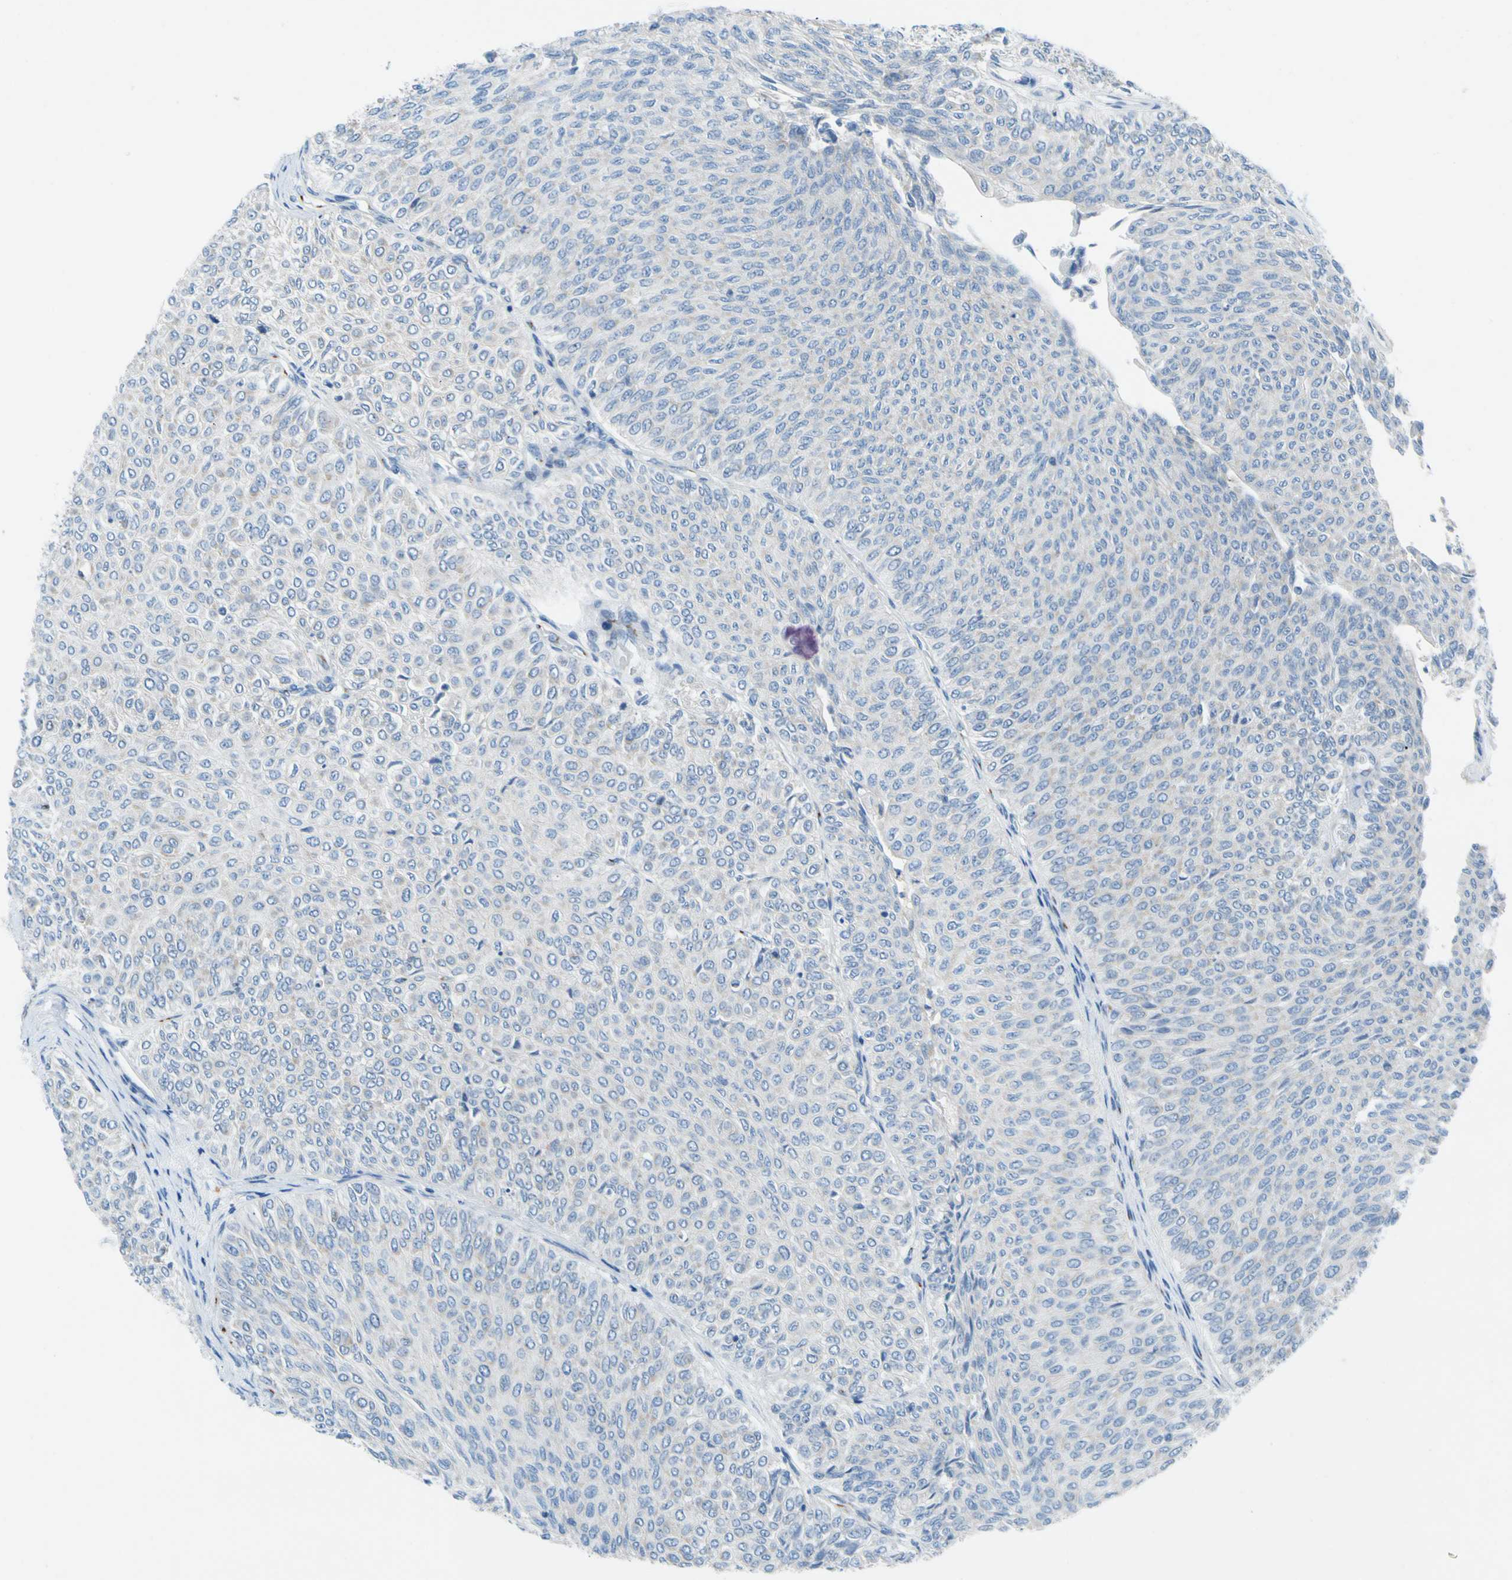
{"staining": {"intensity": "negative", "quantity": "none", "location": "none"}, "tissue": "urothelial cancer", "cell_type": "Tumor cells", "image_type": "cancer", "snomed": [{"axis": "morphology", "description": "Urothelial carcinoma, Low grade"}, {"axis": "topography", "description": "Urinary bladder"}], "caption": "Low-grade urothelial carcinoma was stained to show a protein in brown. There is no significant positivity in tumor cells.", "gene": "GASK1B", "patient": {"sex": "male", "age": 78}}